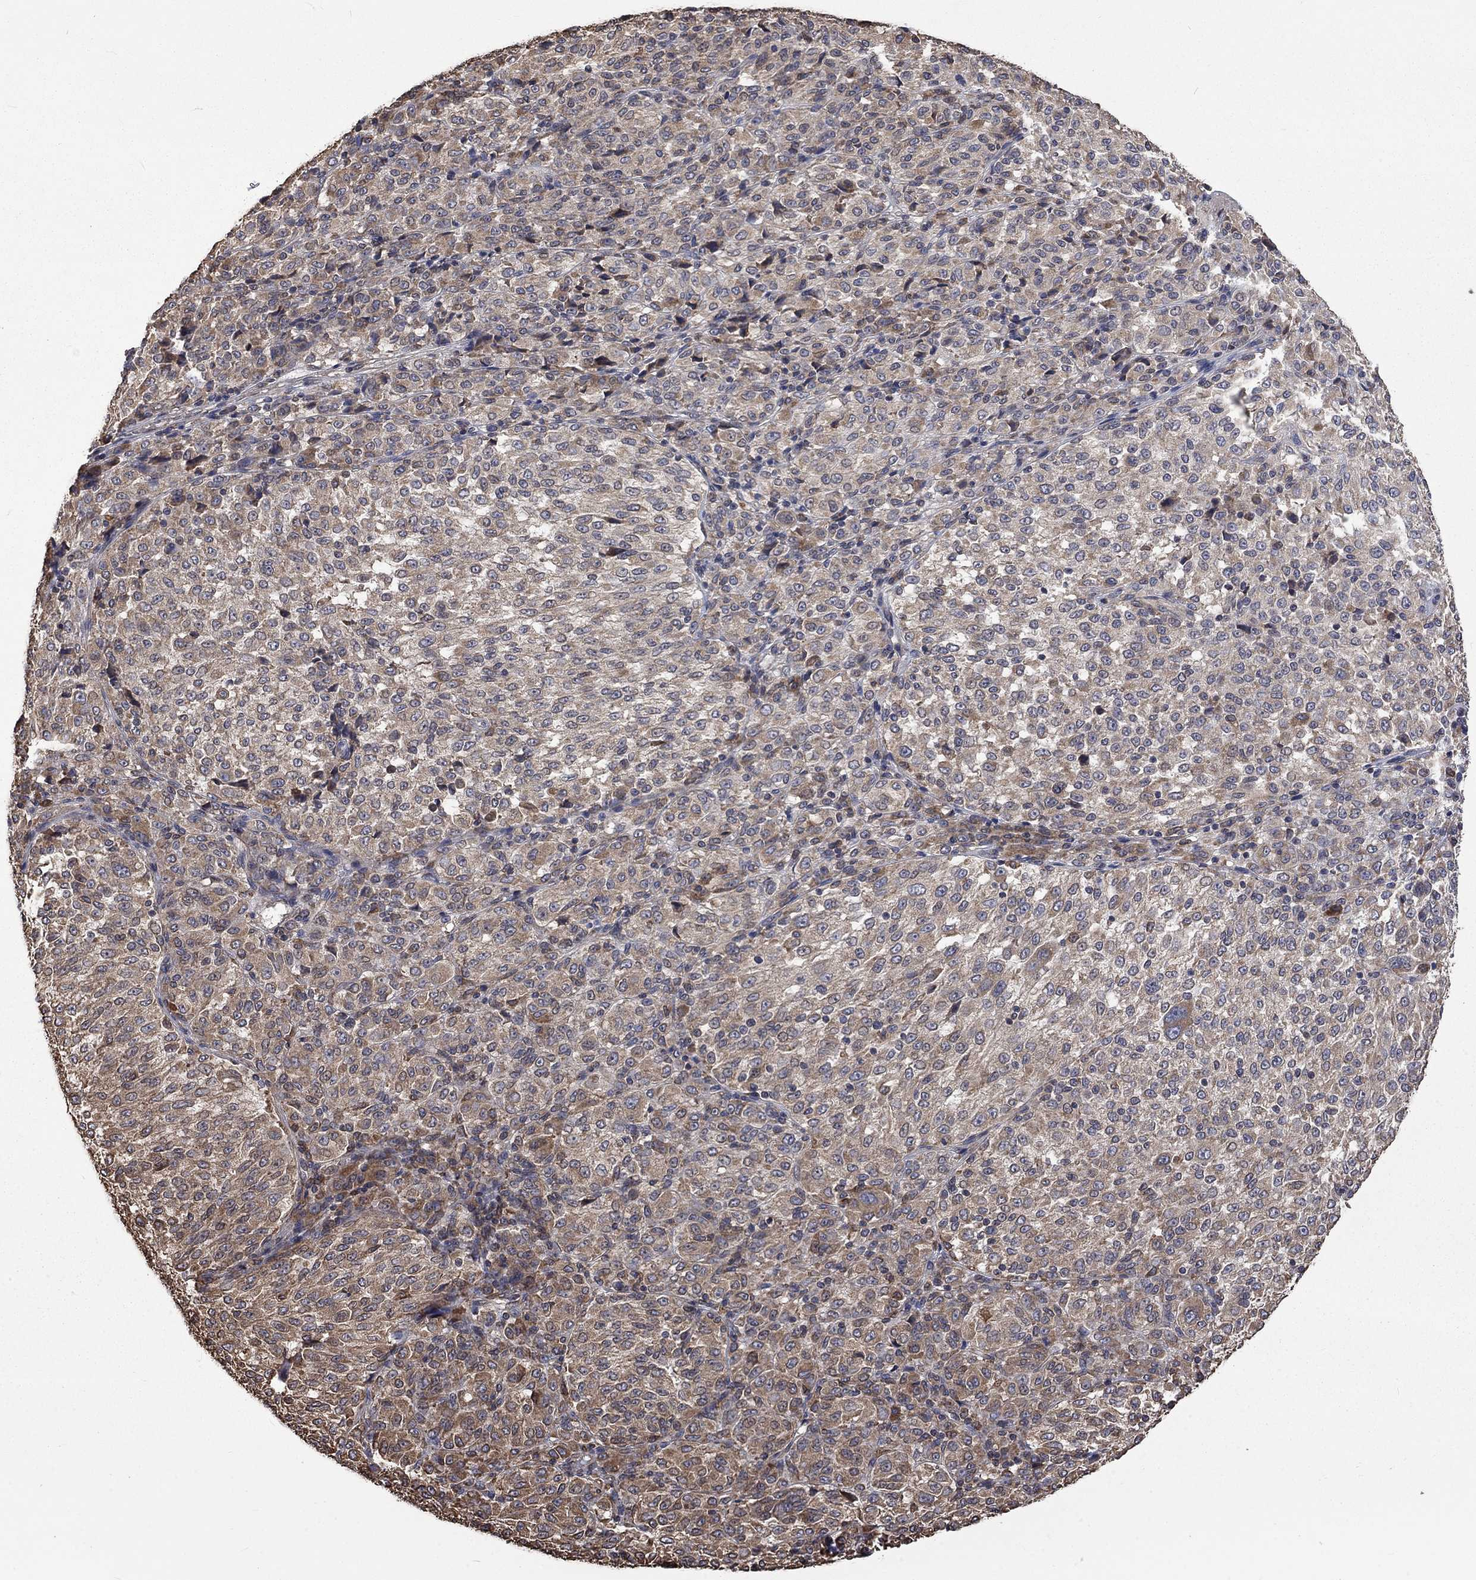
{"staining": {"intensity": "moderate", "quantity": "<25%", "location": "cytoplasmic/membranous"}, "tissue": "melanoma", "cell_type": "Tumor cells", "image_type": "cancer", "snomed": [{"axis": "morphology", "description": "Malignant melanoma, Metastatic site"}, {"axis": "topography", "description": "Brain"}], "caption": "A high-resolution image shows immunohistochemistry (IHC) staining of malignant melanoma (metastatic site), which displays moderate cytoplasmic/membranous expression in approximately <25% of tumor cells.", "gene": "ESRRA", "patient": {"sex": "female", "age": 56}}